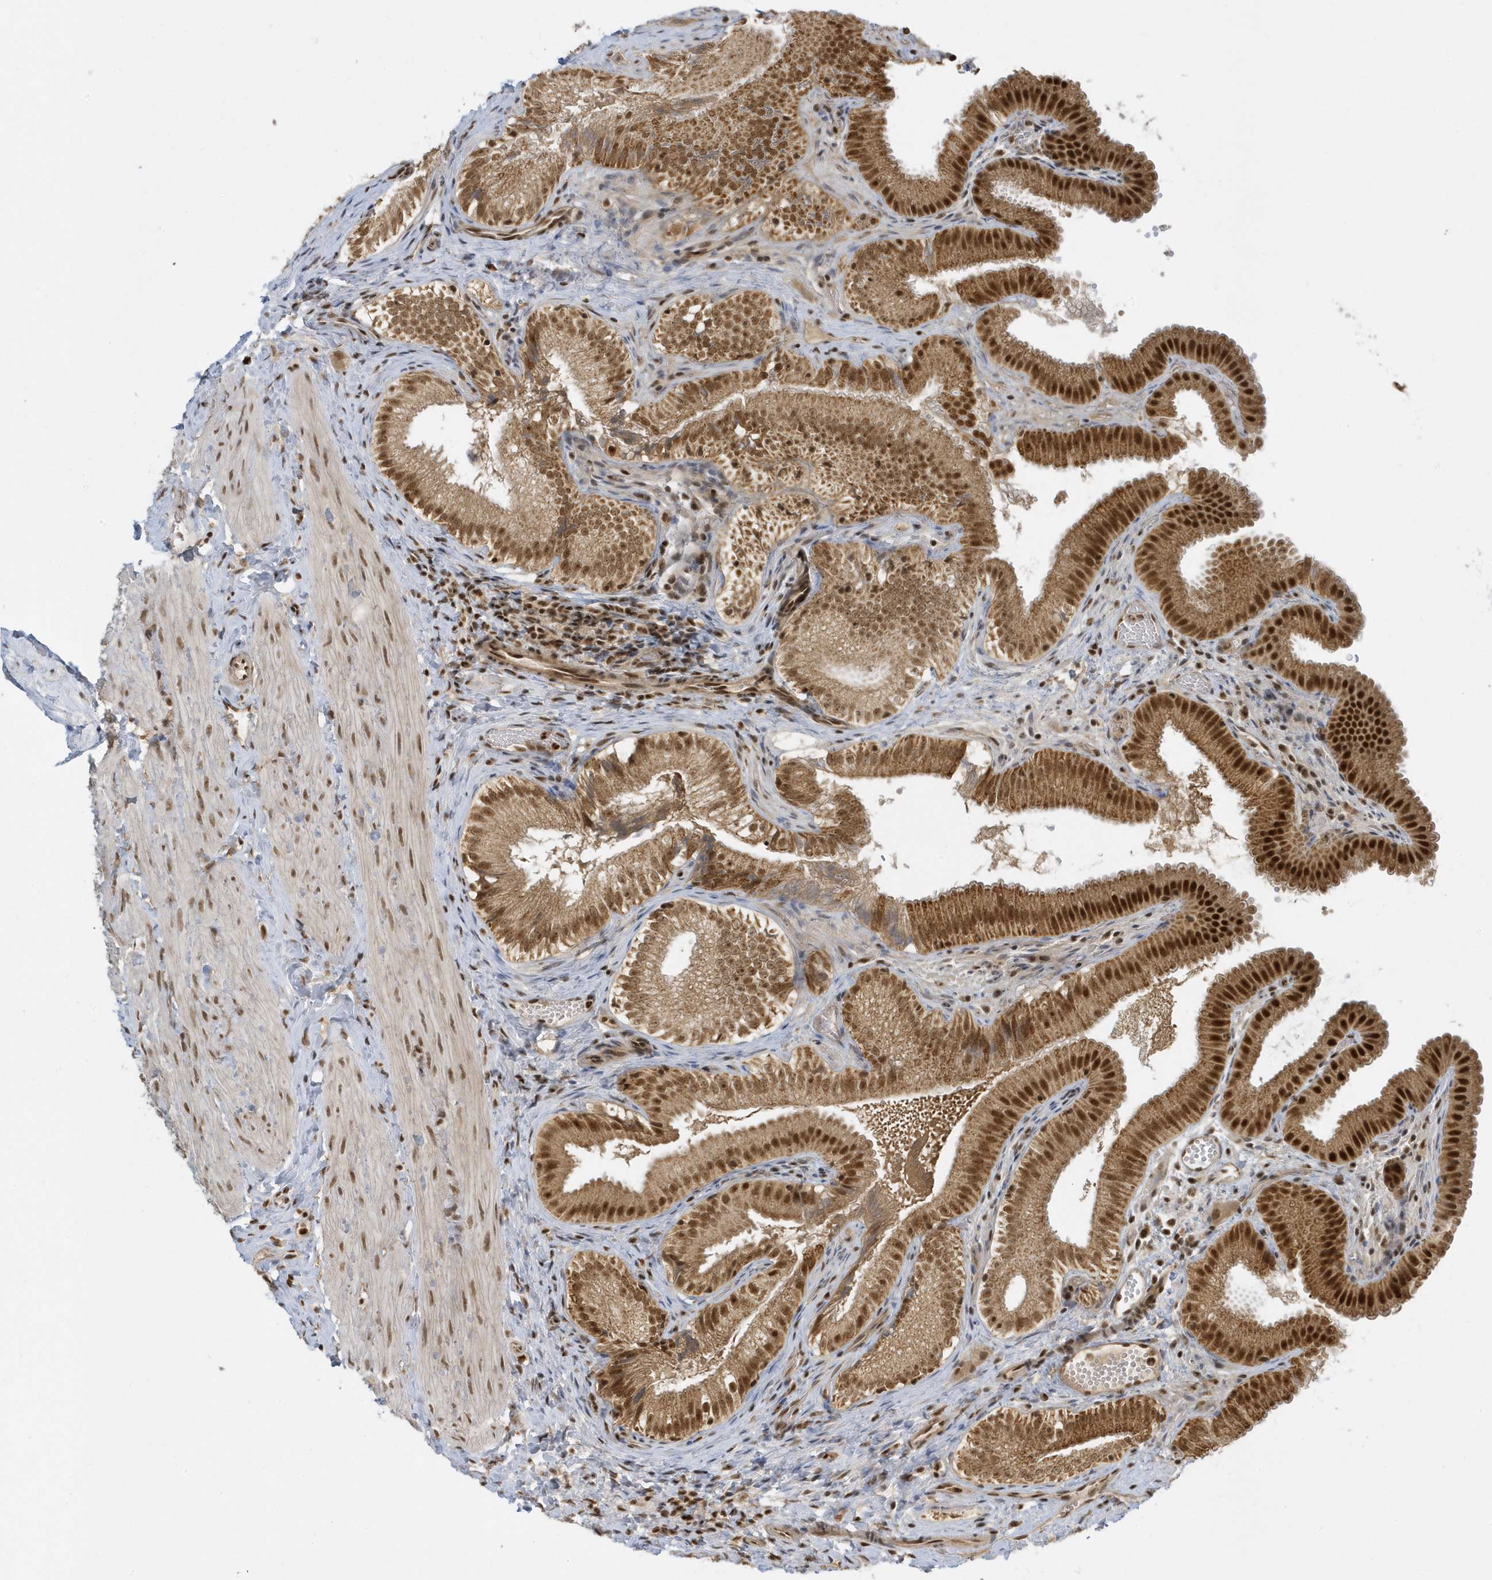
{"staining": {"intensity": "strong", "quantity": ">75%", "location": "cytoplasmic/membranous,nuclear"}, "tissue": "gallbladder", "cell_type": "Glandular cells", "image_type": "normal", "snomed": [{"axis": "morphology", "description": "Normal tissue, NOS"}, {"axis": "topography", "description": "Gallbladder"}], "caption": "Protein staining of unremarkable gallbladder reveals strong cytoplasmic/membranous,nuclear expression in about >75% of glandular cells.", "gene": "ZNF740", "patient": {"sex": "female", "age": 30}}